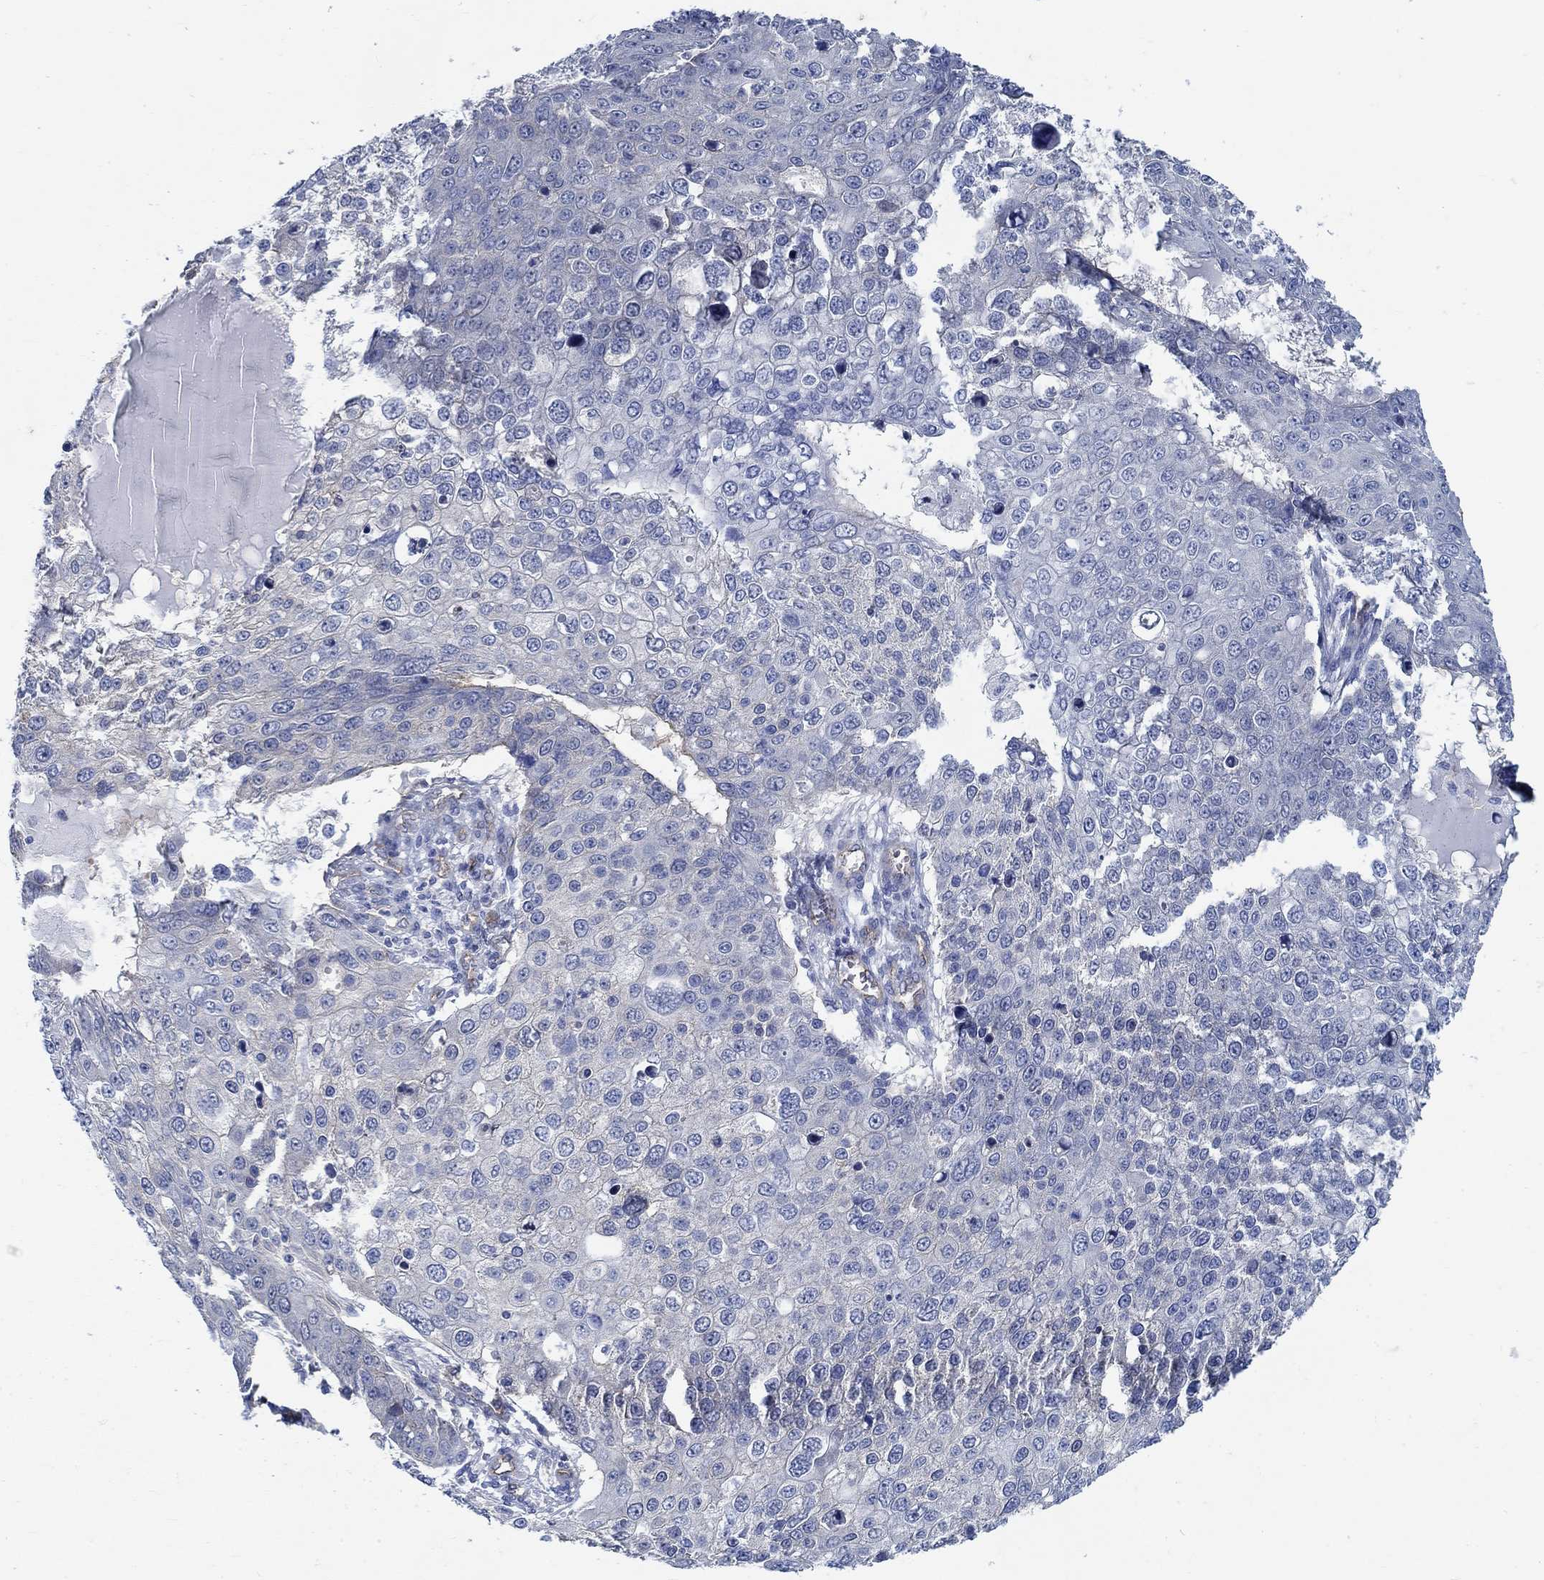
{"staining": {"intensity": "negative", "quantity": "none", "location": "none"}, "tissue": "skin cancer", "cell_type": "Tumor cells", "image_type": "cancer", "snomed": [{"axis": "morphology", "description": "Squamous cell carcinoma, NOS"}, {"axis": "topography", "description": "Skin"}], "caption": "This is a micrograph of immunohistochemistry (IHC) staining of skin squamous cell carcinoma, which shows no expression in tumor cells.", "gene": "TMEM198", "patient": {"sex": "male", "age": 71}}